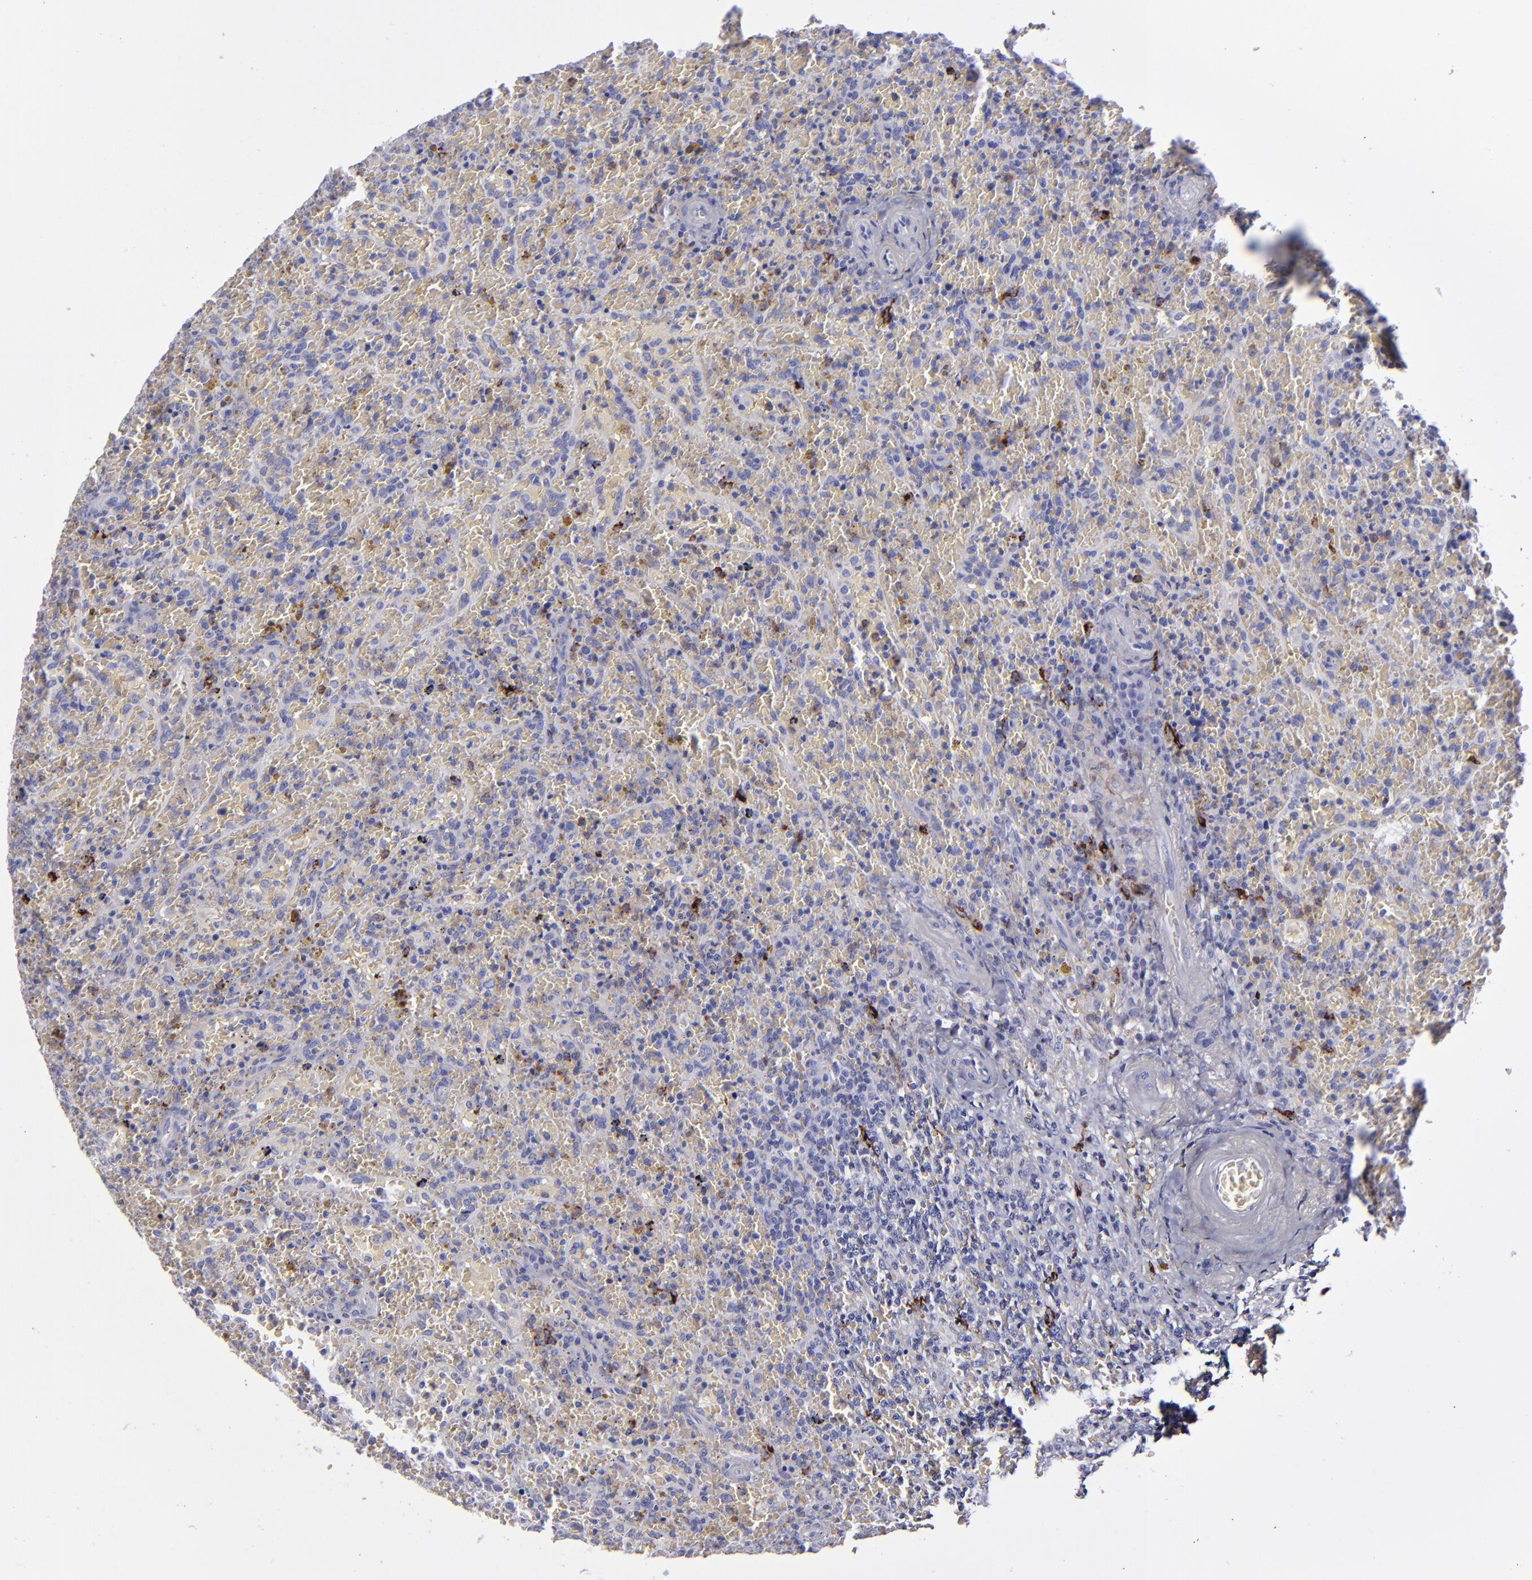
{"staining": {"intensity": "negative", "quantity": "none", "location": "none"}, "tissue": "lymphoma", "cell_type": "Tumor cells", "image_type": "cancer", "snomed": [{"axis": "morphology", "description": "Malignant lymphoma, non-Hodgkin's type, High grade"}, {"axis": "topography", "description": "Spleen"}, {"axis": "topography", "description": "Lymph node"}], "caption": "Lymphoma was stained to show a protein in brown. There is no significant staining in tumor cells.", "gene": "ANPEP", "patient": {"sex": "female", "age": 70}}